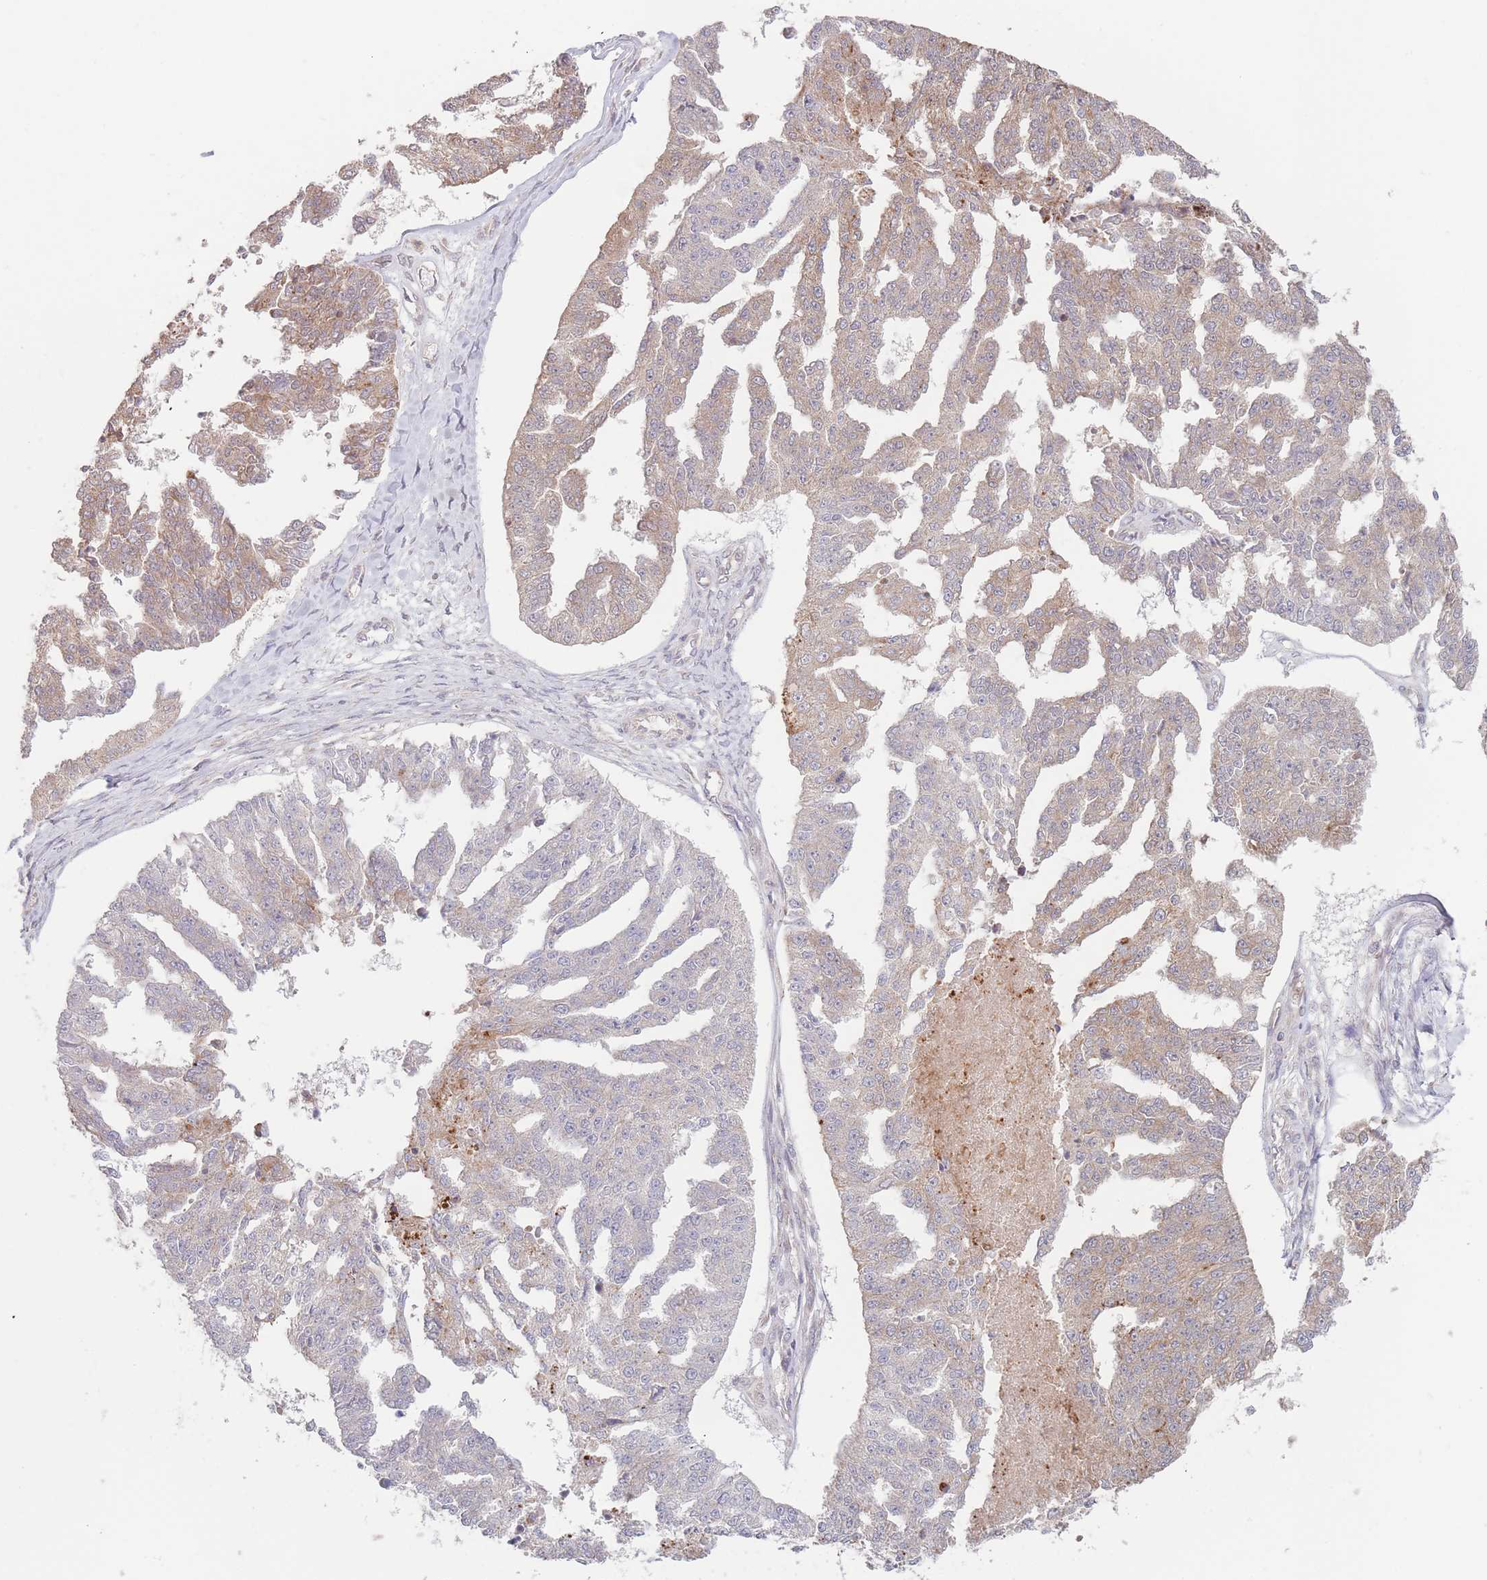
{"staining": {"intensity": "weak", "quantity": "25%-75%", "location": "cytoplasmic/membranous"}, "tissue": "ovarian cancer", "cell_type": "Tumor cells", "image_type": "cancer", "snomed": [{"axis": "morphology", "description": "Cystadenocarcinoma, serous, NOS"}, {"axis": "topography", "description": "Ovary"}], "caption": "Ovarian cancer (serous cystadenocarcinoma) stained for a protein (brown) exhibits weak cytoplasmic/membranous positive staining in approximately 25%-75% of tumor cells.", "gene": "PPM1A", "patient": {"sex": "female", "age": 58}}